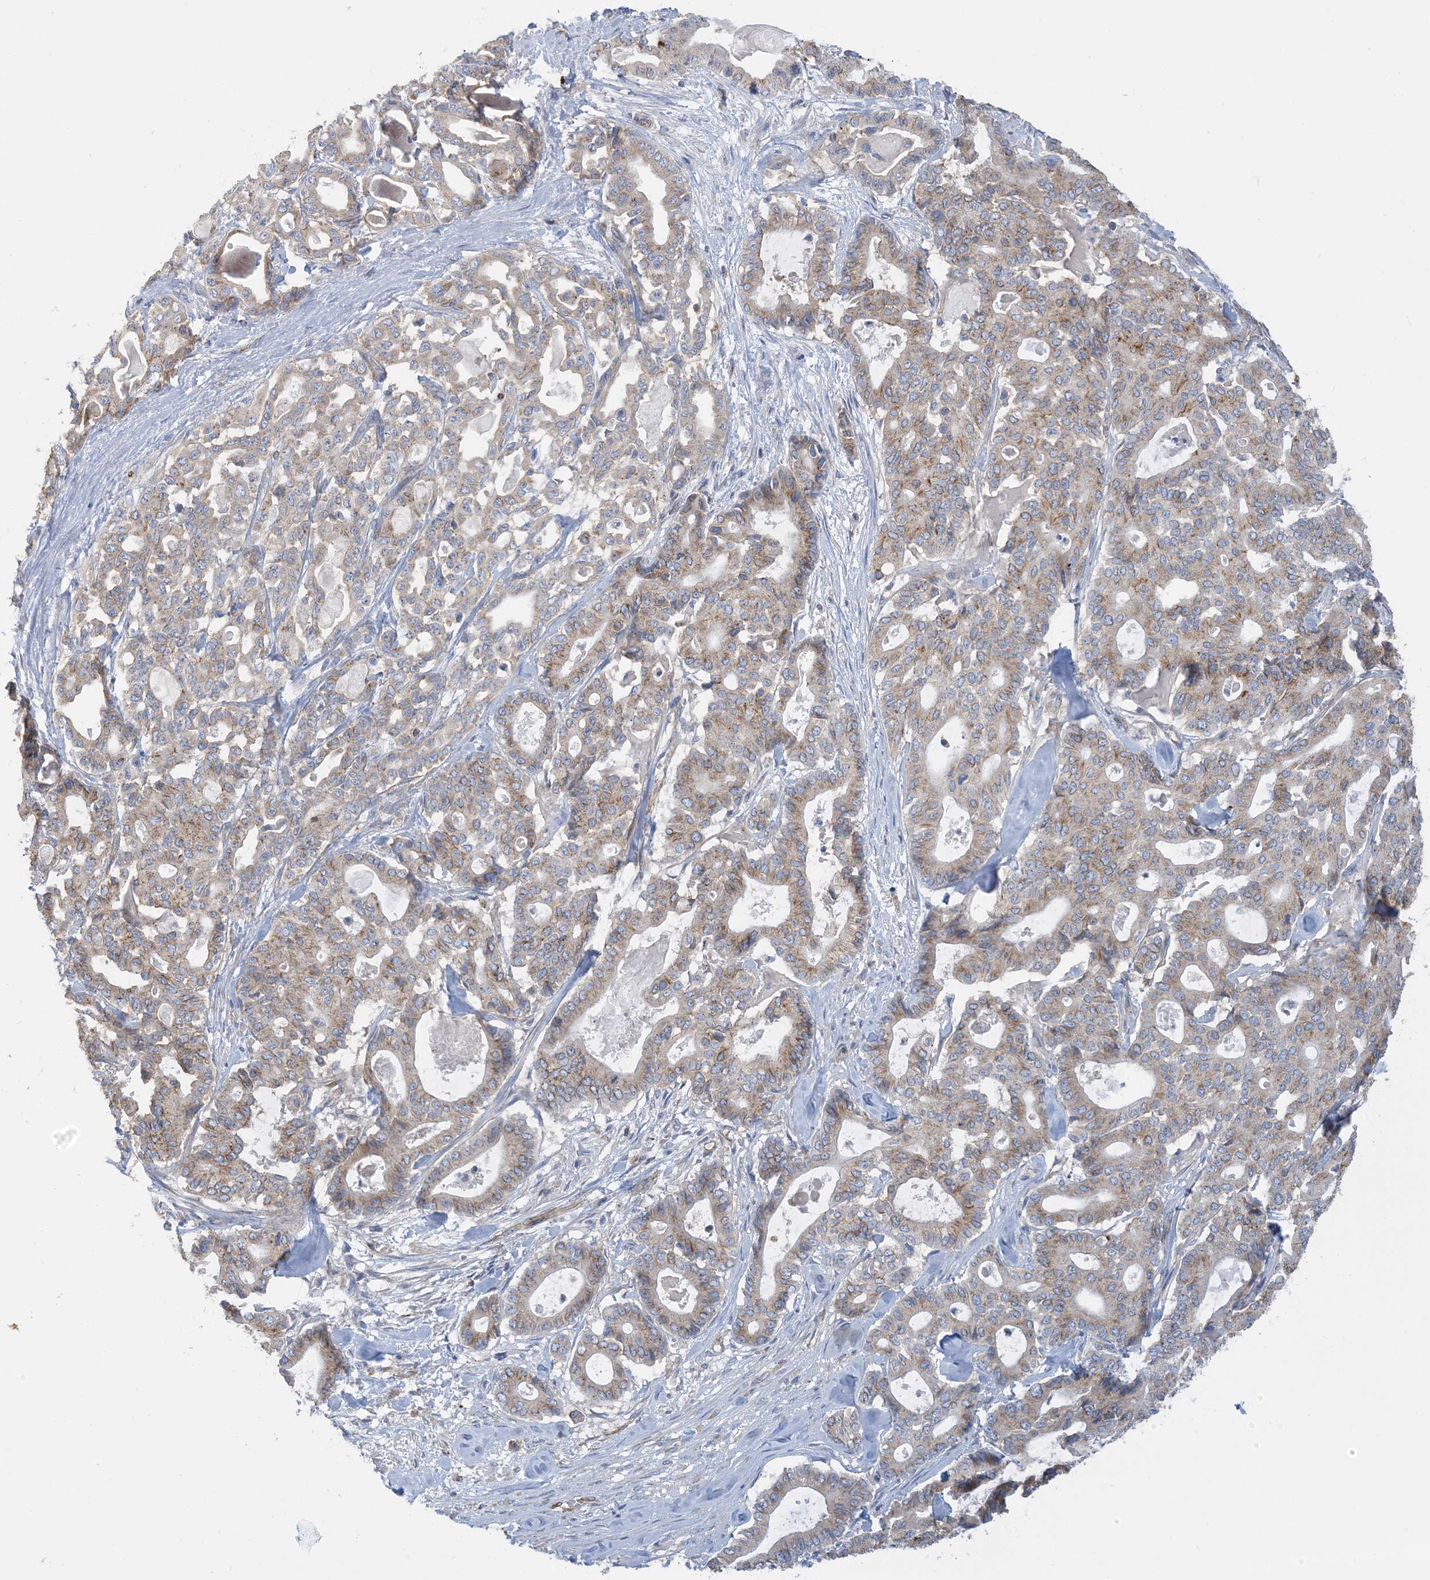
{"staining": {"intensity": "weak", "quantity": ">75%", "location": "cytoplasmic/membranous"}, "tissue": "pancreatic cancer", "cell_type": "Tumor cells", "image_type": "cancer", "snomed": [{"axis": "morphology", "description": "Adenocarcinoma, NOS"}, {"axis": "topography", "description": "Pancreas"}], "caption": "Immunohistochemistry (IHC) (DAB (3,3'-diaminobenzidine)) staining of human pancreatic cancer (adenocarcinoma) displays weak cytoplasmic/membranous protein expression in approximately >75% of tumor cells. The protein of interest is shown in brown color, while the nuclei are stained blue.", "gene": "CALHM5", "patient": {"sex": "male", "age": 63}}